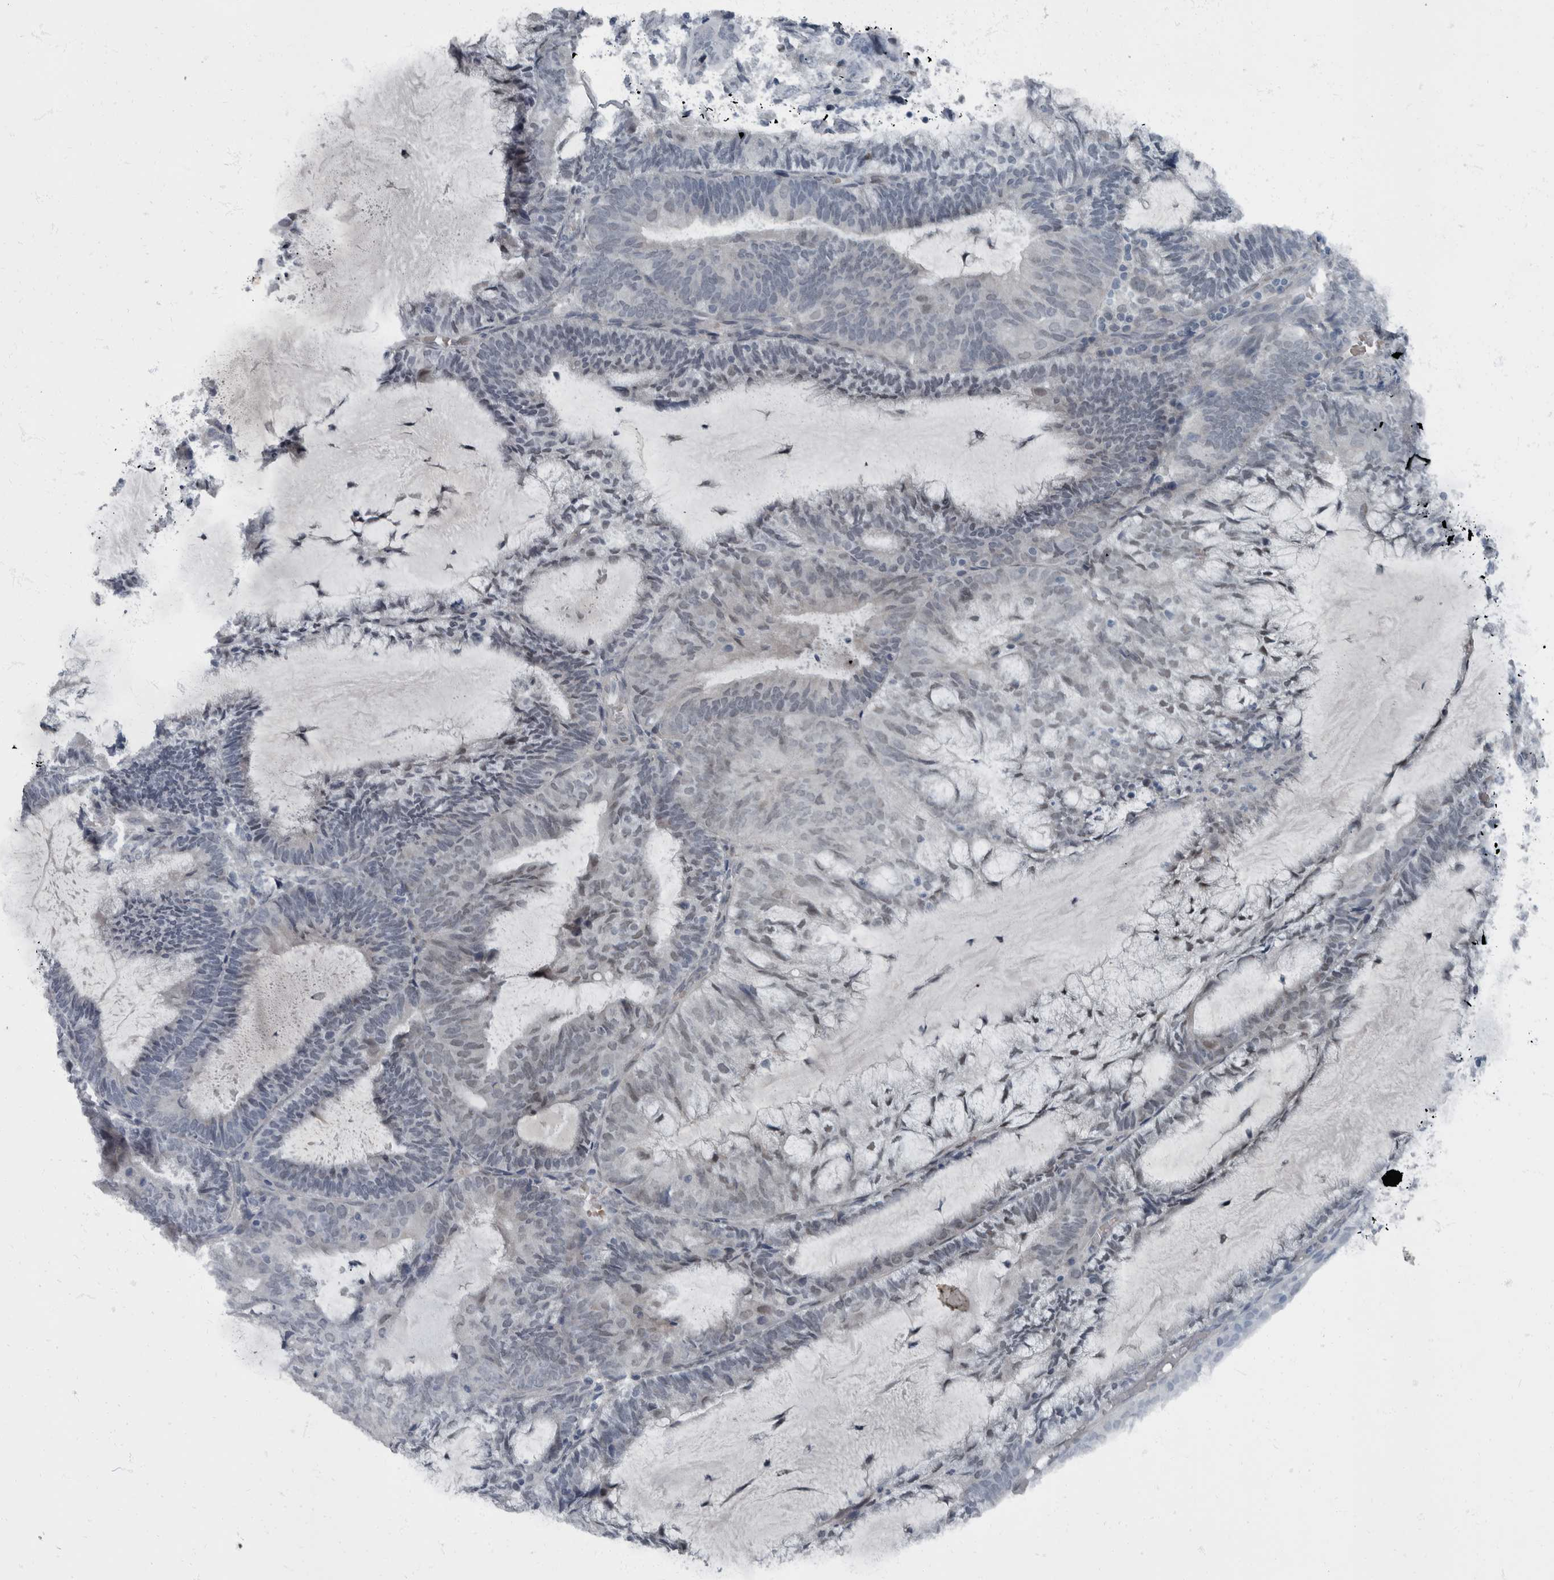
{"staining": {"intensity": "weak", "quantity": "<25%", "location": "cytoplasmic/membranous"}, "tissue": "endometrial cancer", "cell_type": "Tumor cells", "image_type": "cancer", "snomed": [{"axis": "morphology", "description": "Adenocarcinoma, NOS"}, {"axis": "topography", "description": "Endometrium"}], "caption": "DAB immunohistochemical staining of human endometrial cancer shows no significant positivity in tumor cells.", "gene": "WDR33", "patient": {"sex": "female", "age": 81}}